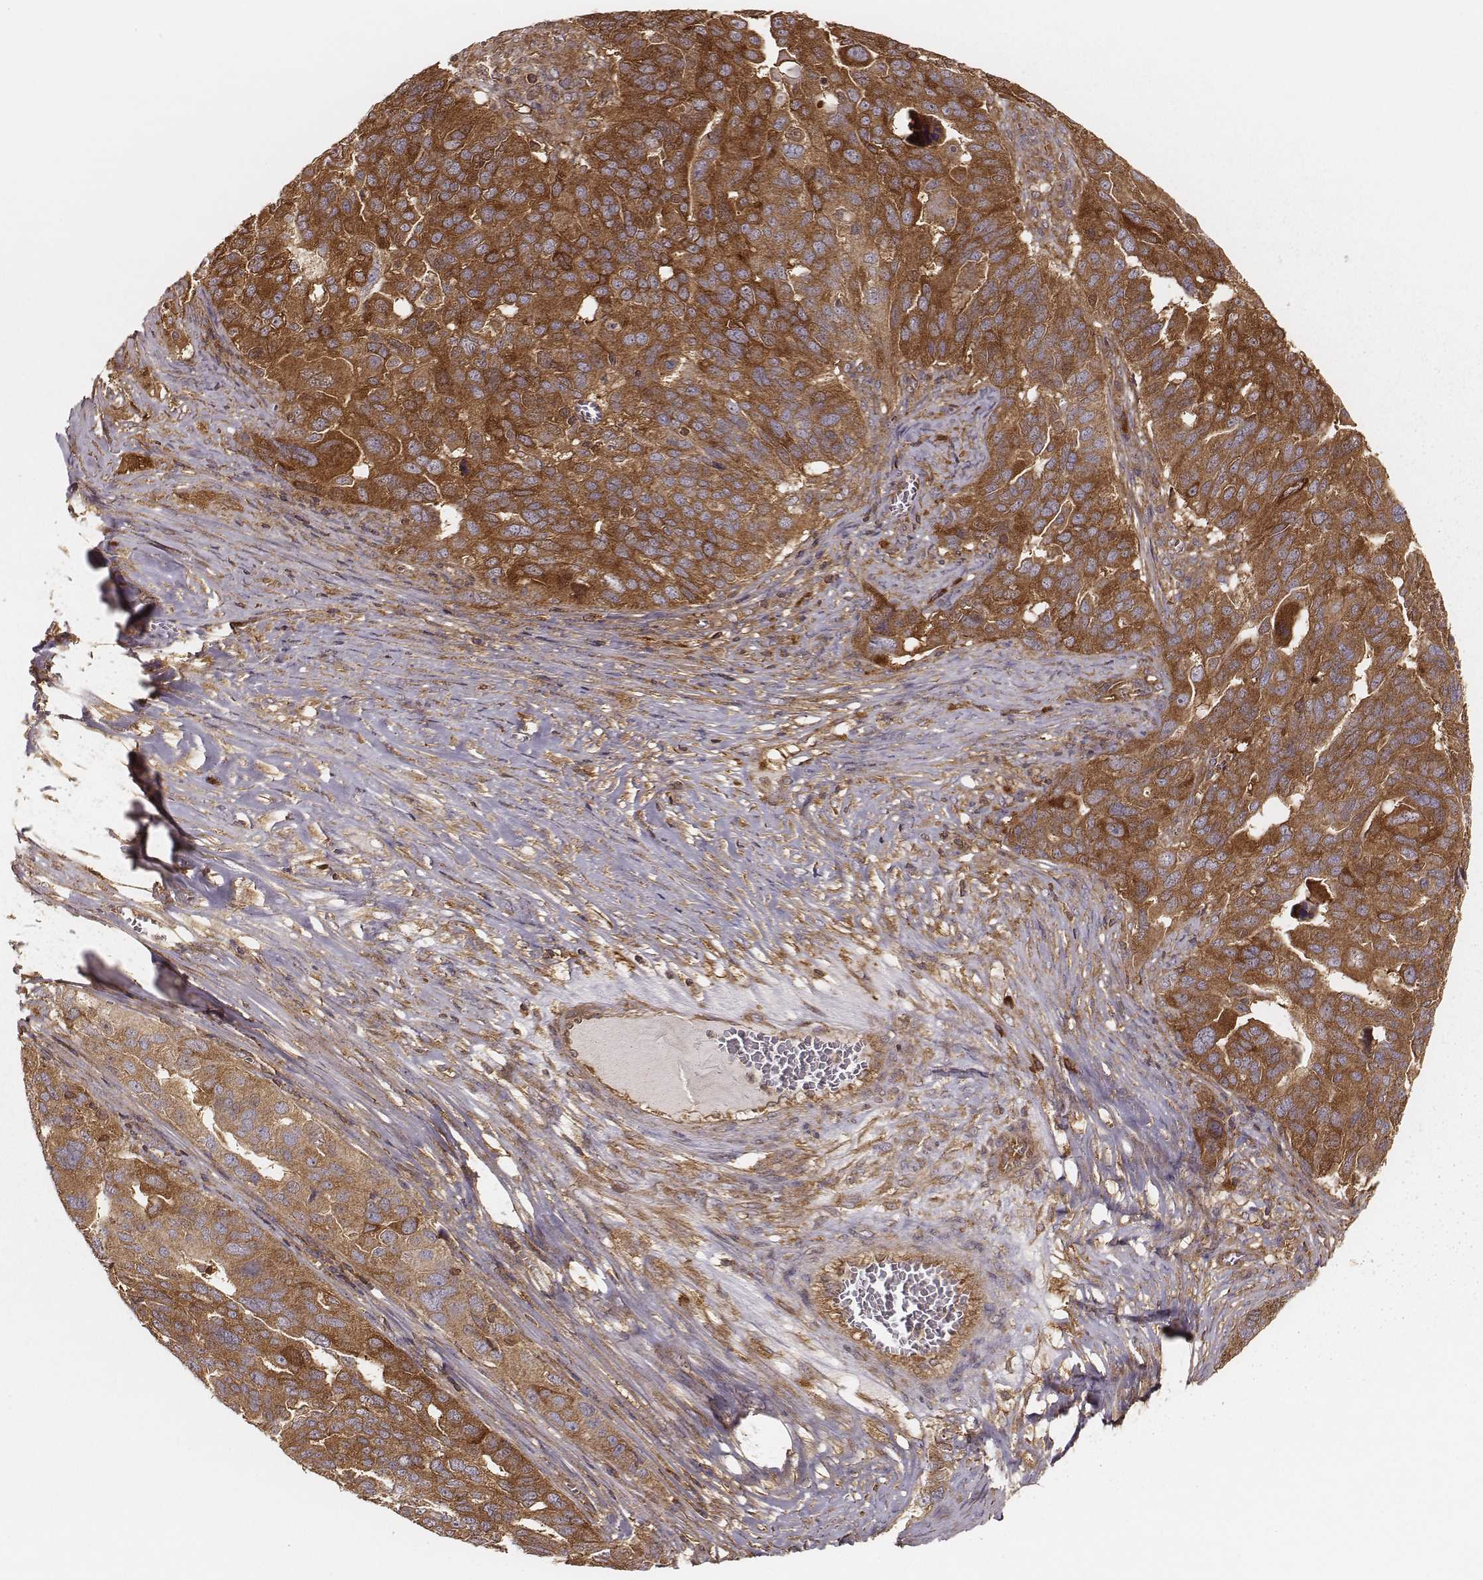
{"staining": {"intensity": "moderate", "quantity": ">75%", "location": "cytoplasmic/membranous"}, "tissue": "ovarian cancer", "cell_type": "Tumor cells", "image_type": "cancer", "snomed": [{"axis": "morphology", "description": "Carcinoma, endometroid"}, {"axis": "topography", "description": "Soft tissue"}, {"axis": "topography", "description": "Ovary"}], "caption": "Human ovarian cancer stained with a brown dye exhibits moderate cytoplasmic/membranous positive staining in approximately >75% of tumor cells.", "gene": "CARS1", "patient": {"sex": "female", "age": 52}}